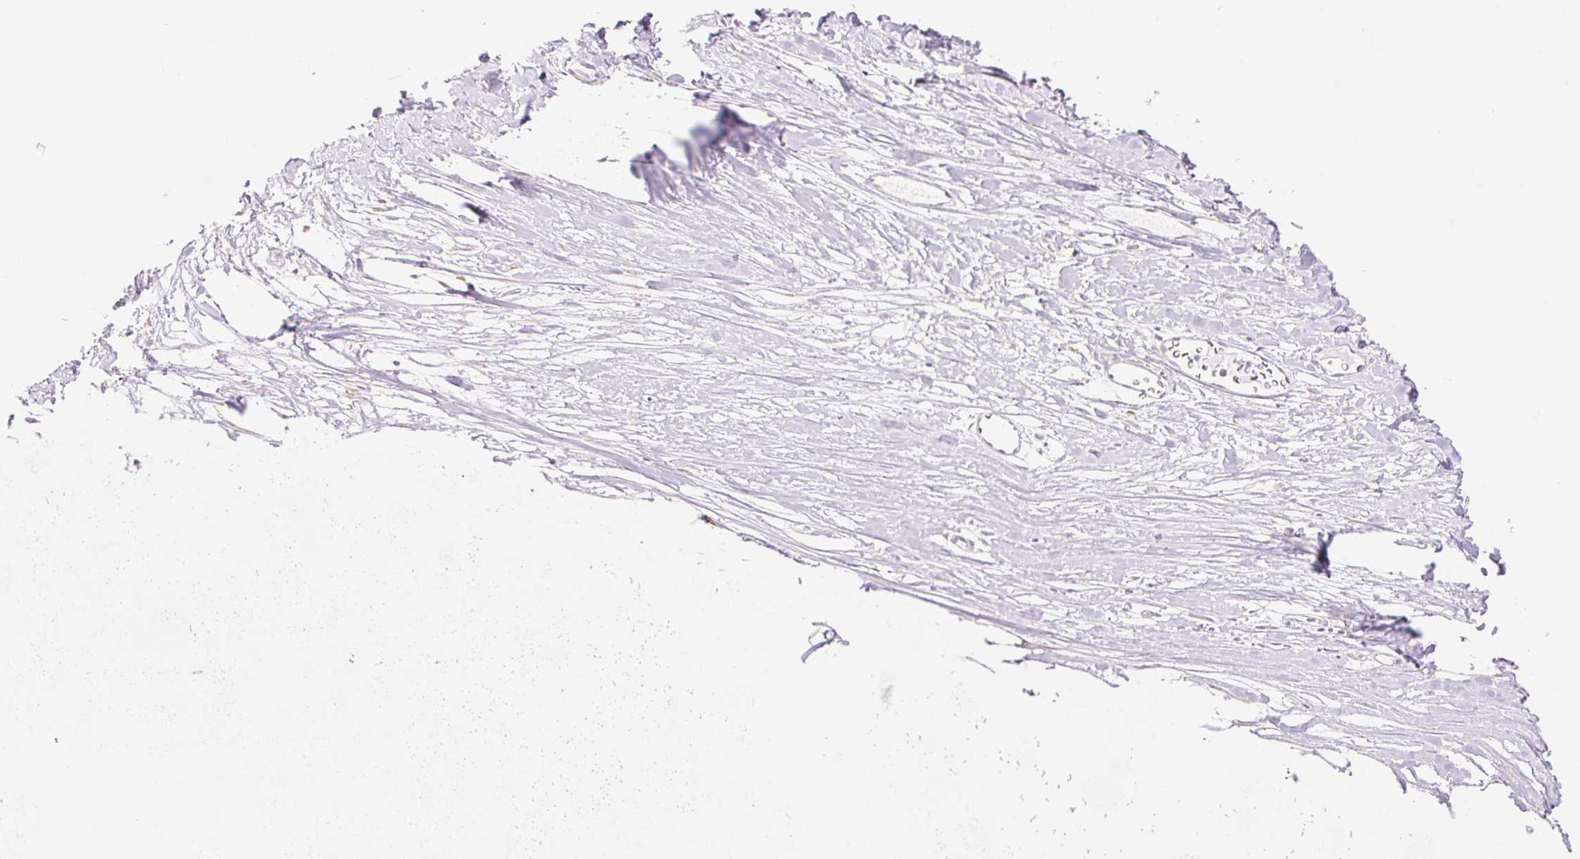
{"staining": {"intensity": "negative", "quantity": "none", "location": "none"}, "tissue": "adipose tissue", "cell_type": "Adipocytes", "image_type": "normal", "snomed": [{"axis": "morphology", "description": "Normal tissue, NOS"}, {"axis": "topography", "description": "Cartilage tissue"}], "caption": "A histopathology image of human adipose tissue is negative for staining in adipocytes. (Stains: DAB IHC with hematoxylin counter stain, Microscopy: brightfield microscopy at high magnification).", "gene": "COL5A1", "patient": {"sex": "male", "age": 57}}